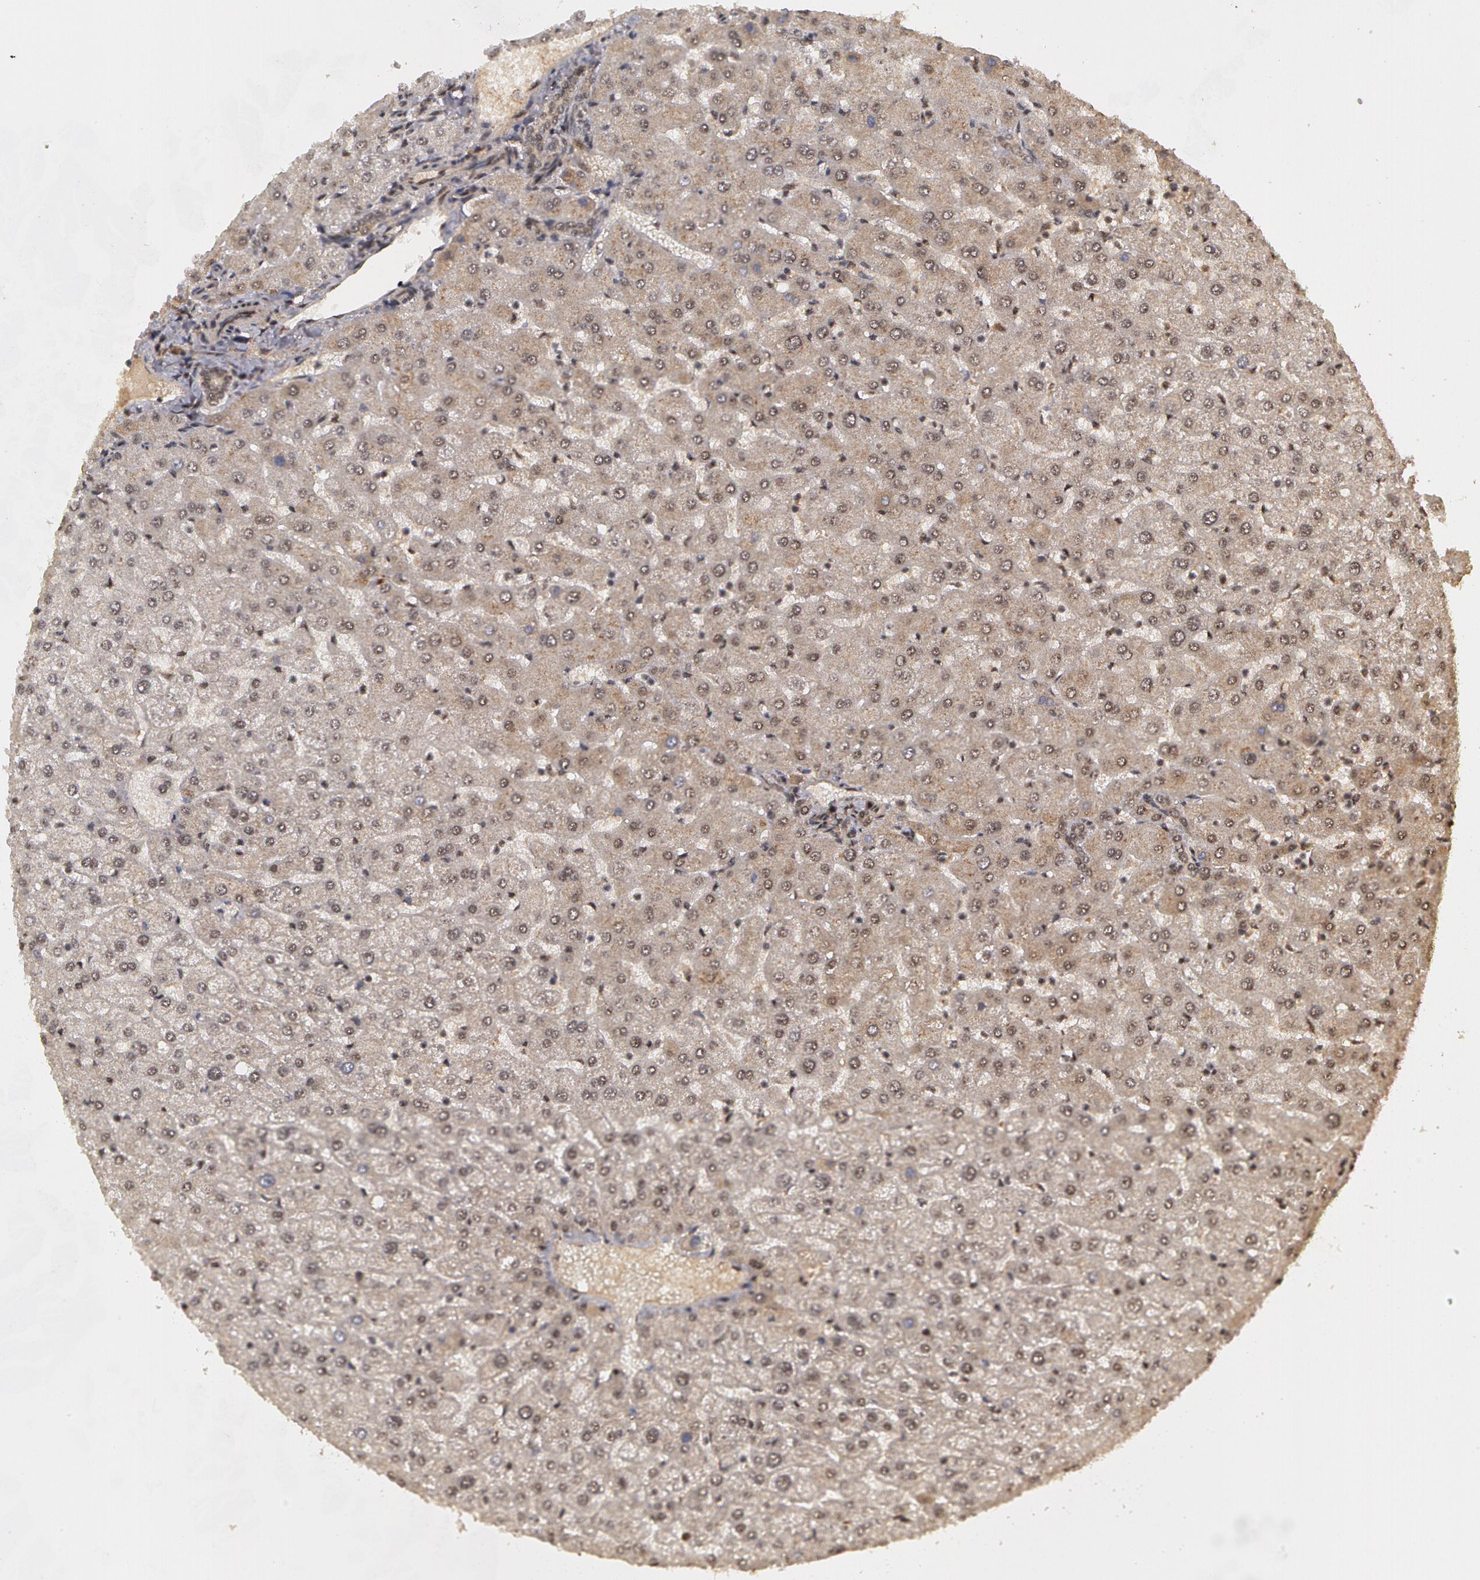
{"staining": {"intensity": "weak", "quantity": ">75%", "location": "cytoplasmic/membranous"}, "tissue": "liver", "cell_type": "Cholangiocytes", "image_type": "normal", "snomed": [{"axis": "morphology", "description": "Normal tissue, NOS"}, {"axis": "morphology", "description": "Fibrosis, NOS"}, {"axis": "topography", "description": "Liver"}], "caption": "High-magnification brightfield microscopy of normal liver stained with DAB (3,3'-diaminobenzidine) (brown) and counterstained with hematoxylin (blue). cholangiocytes exhibit weak cytoplasmic/membranous expression is seen in approximately>75% of cells.", "gene": "GLIS1", "patient": {"sex": "female", "age": 29}}